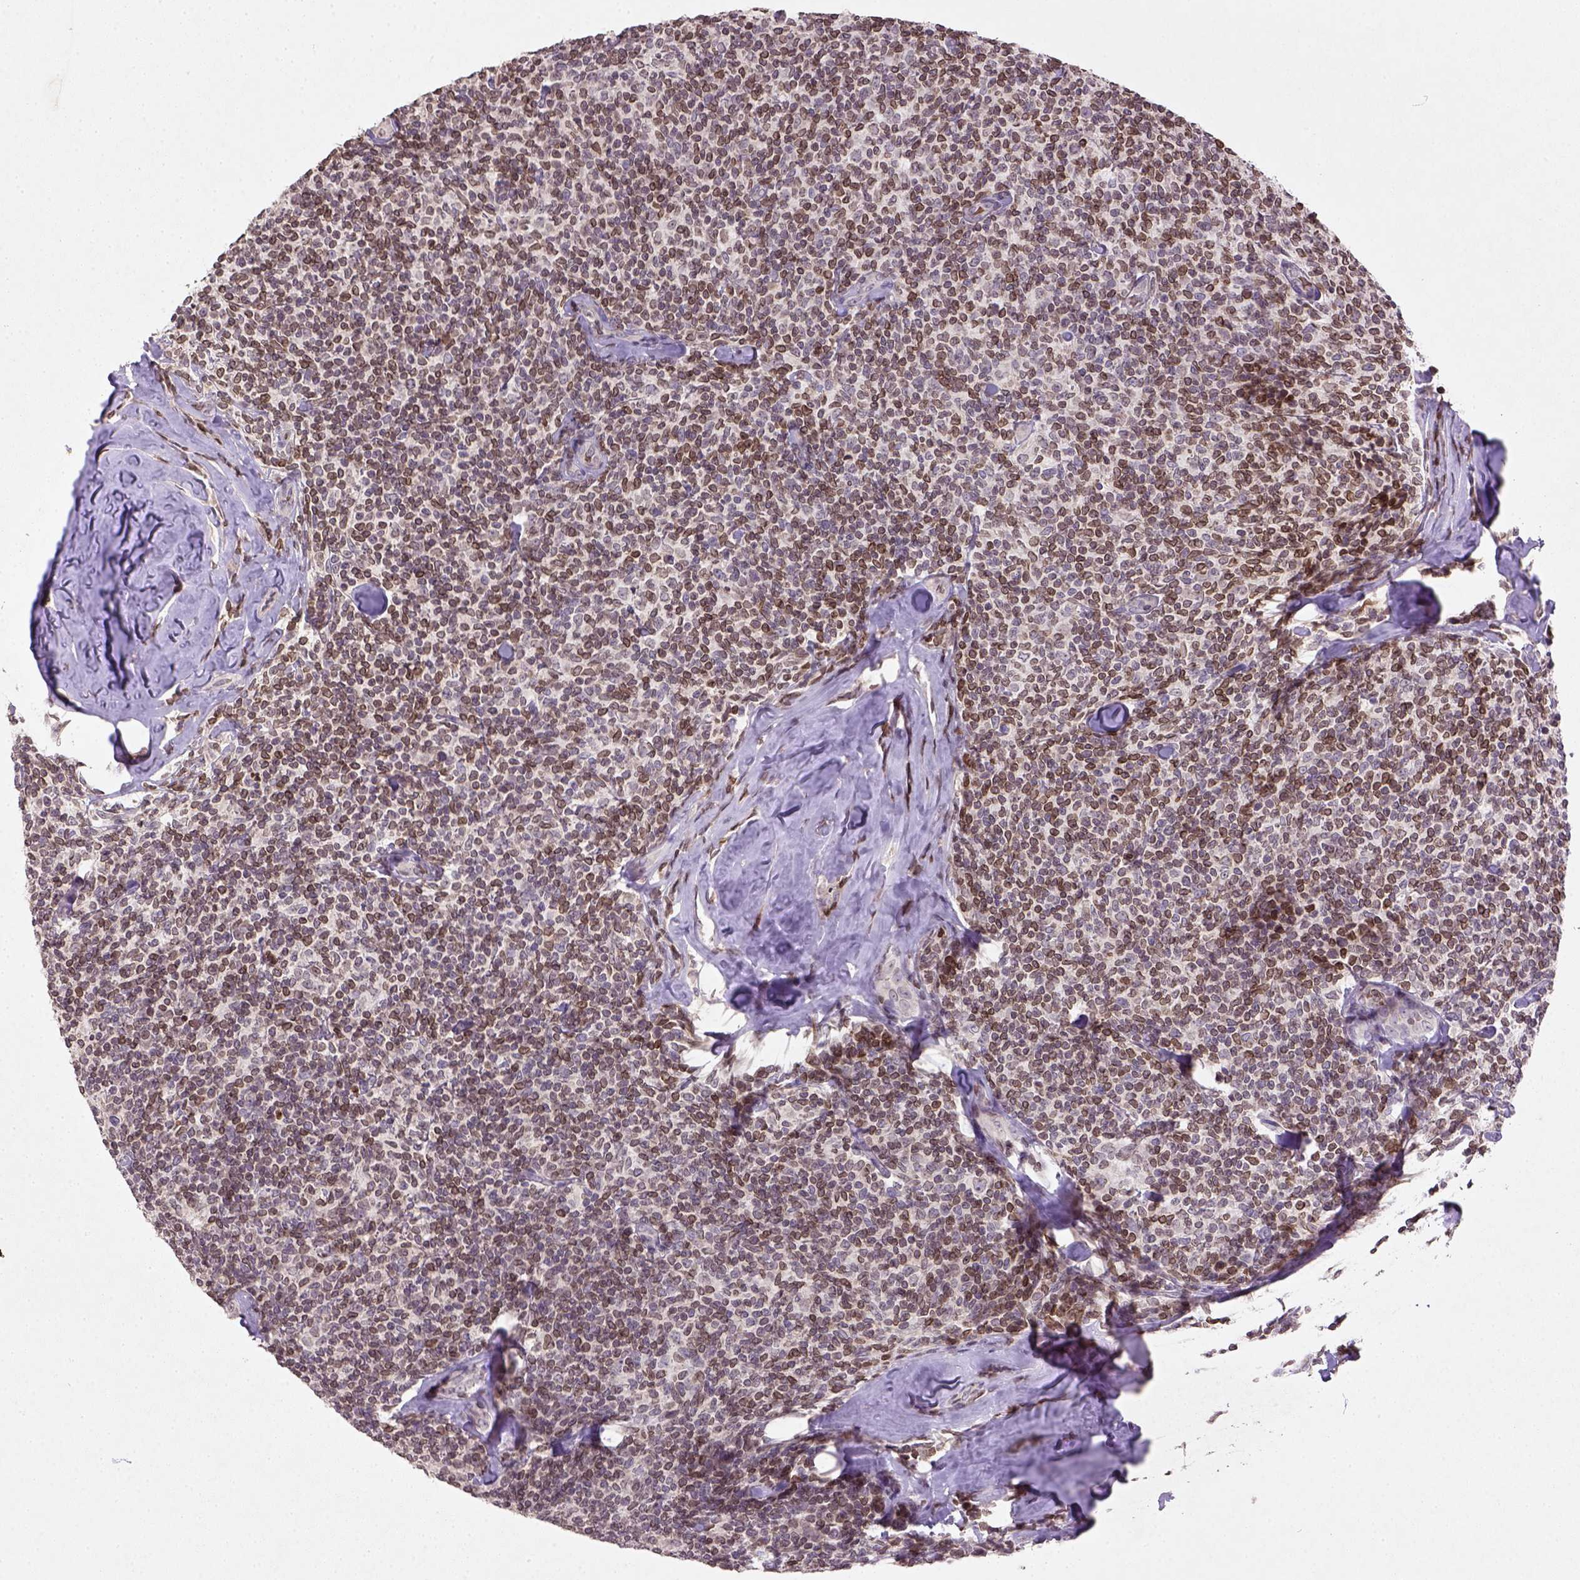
{"staining": {"intensity": "moderate", "quantity": ">75%", "location": "nuclear"}, "tissue": "lymphoma", "cell_type": "Tumor cells", "image_type": "cancer", "snomed": [{"axis": "morphology", "description": "Malignant lymphoma, non-Hodgkin's type, Low grade"}, {"axis": "topography", "description": "Lymph node"}], "caption": "Moderate nuclear staining is seen in about >75% of tumor cells in low-grade malignant lymphoma, non-Hodgkin's type.", "gene": "NUDT3", "patient": {"sex": "female", "age": 56}}